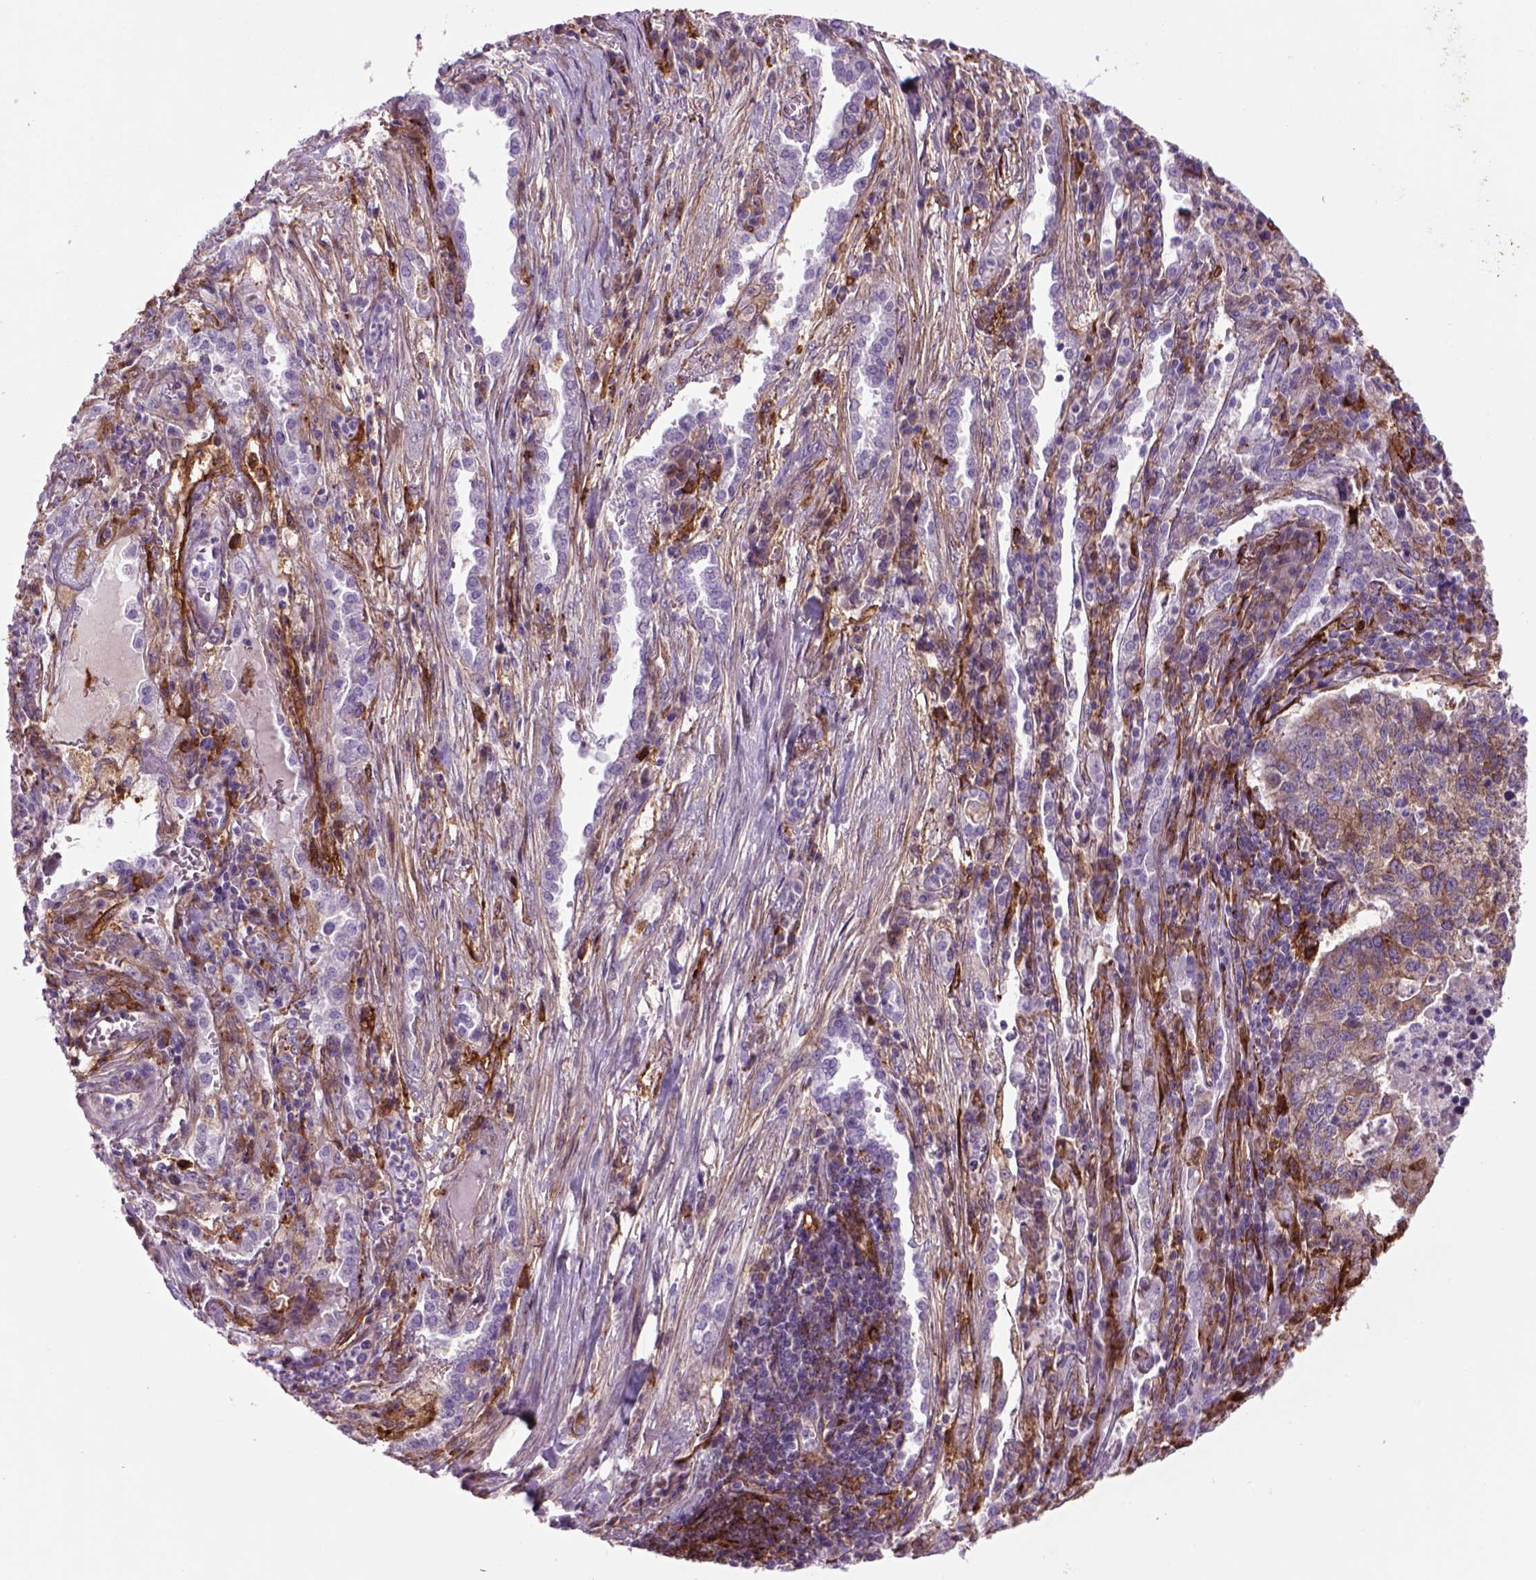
{"staining": {"intensity": "weak", "quantity": "25%-75%", "location": "cytoplasmic/membranous"}, "tissue": "lung cancer", "cell_type": "Tumor cells", "image_type": "cancer", "snomed": [{"axis": "morphology", "description": "Adenocarcinoma, NOS"}, {"axis": "topography", "description": "Lung"}], "caption": "This is a micrograph of immunohistochemistry (IHC) staining of adenocarcinoma (lung), which shows weak expression in the cytoplasmic/membranous of tumor cells.", "gene": "MARCKS", "patient": {"sex": "male", "age": 57}}